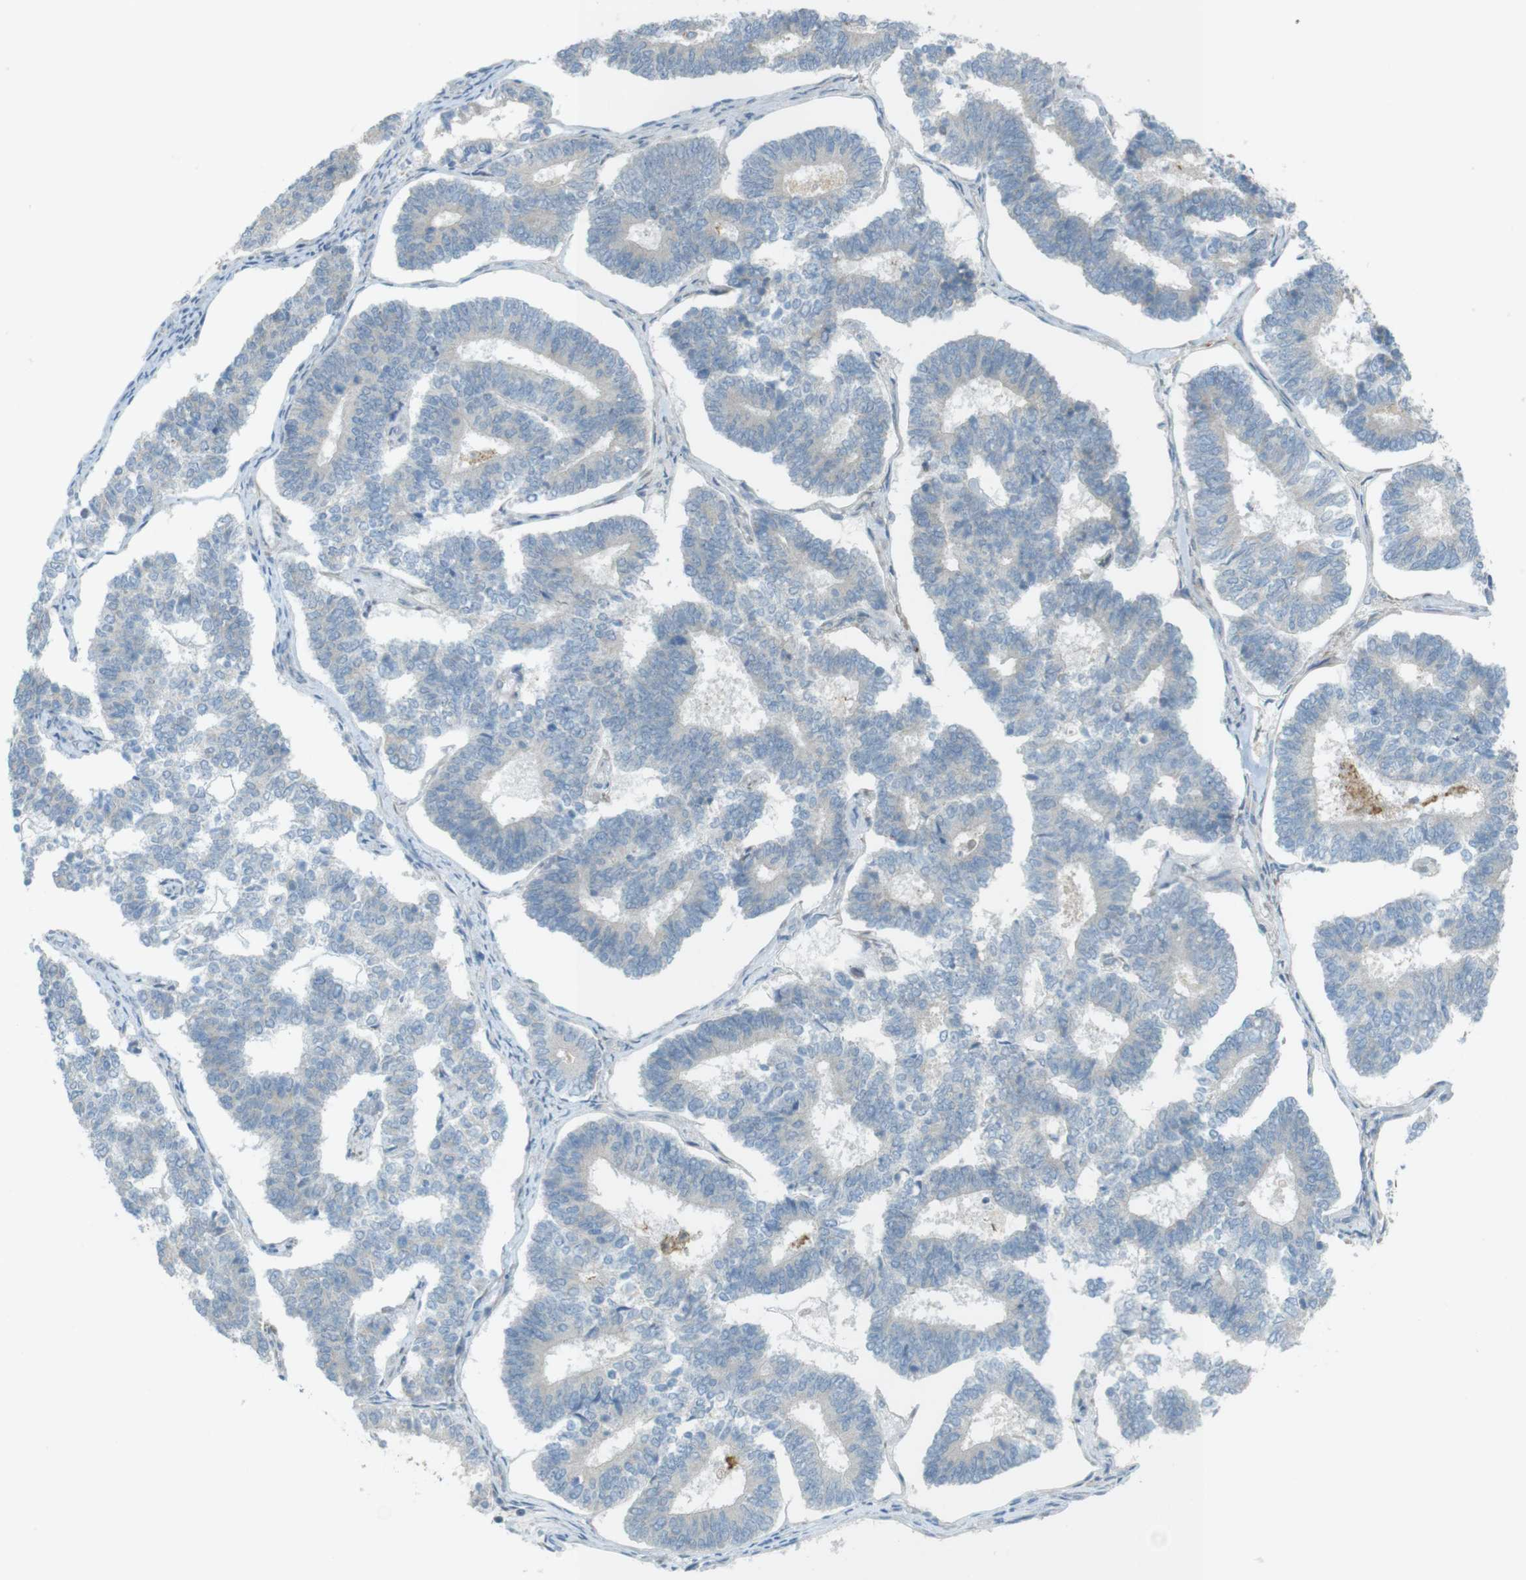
{"staining": {"intensity": "negative", "quantity": "none", "location": "none"}, "tissue": "endometrial cancer", "cell_type": "Tumor cells", "image_type": "cancer", "snomed": [{"axis": "morphology", "description": "Adenocarcinoma, NOS"}, {"axis": "topography", "description": "Endometrium"}], "caption": "Tumor cells are negative for protein expression in human endometrial cancer (adenocarcinoma).", "gene": "TMEM41B", "patient": {"sex": "female", "age": 70}}